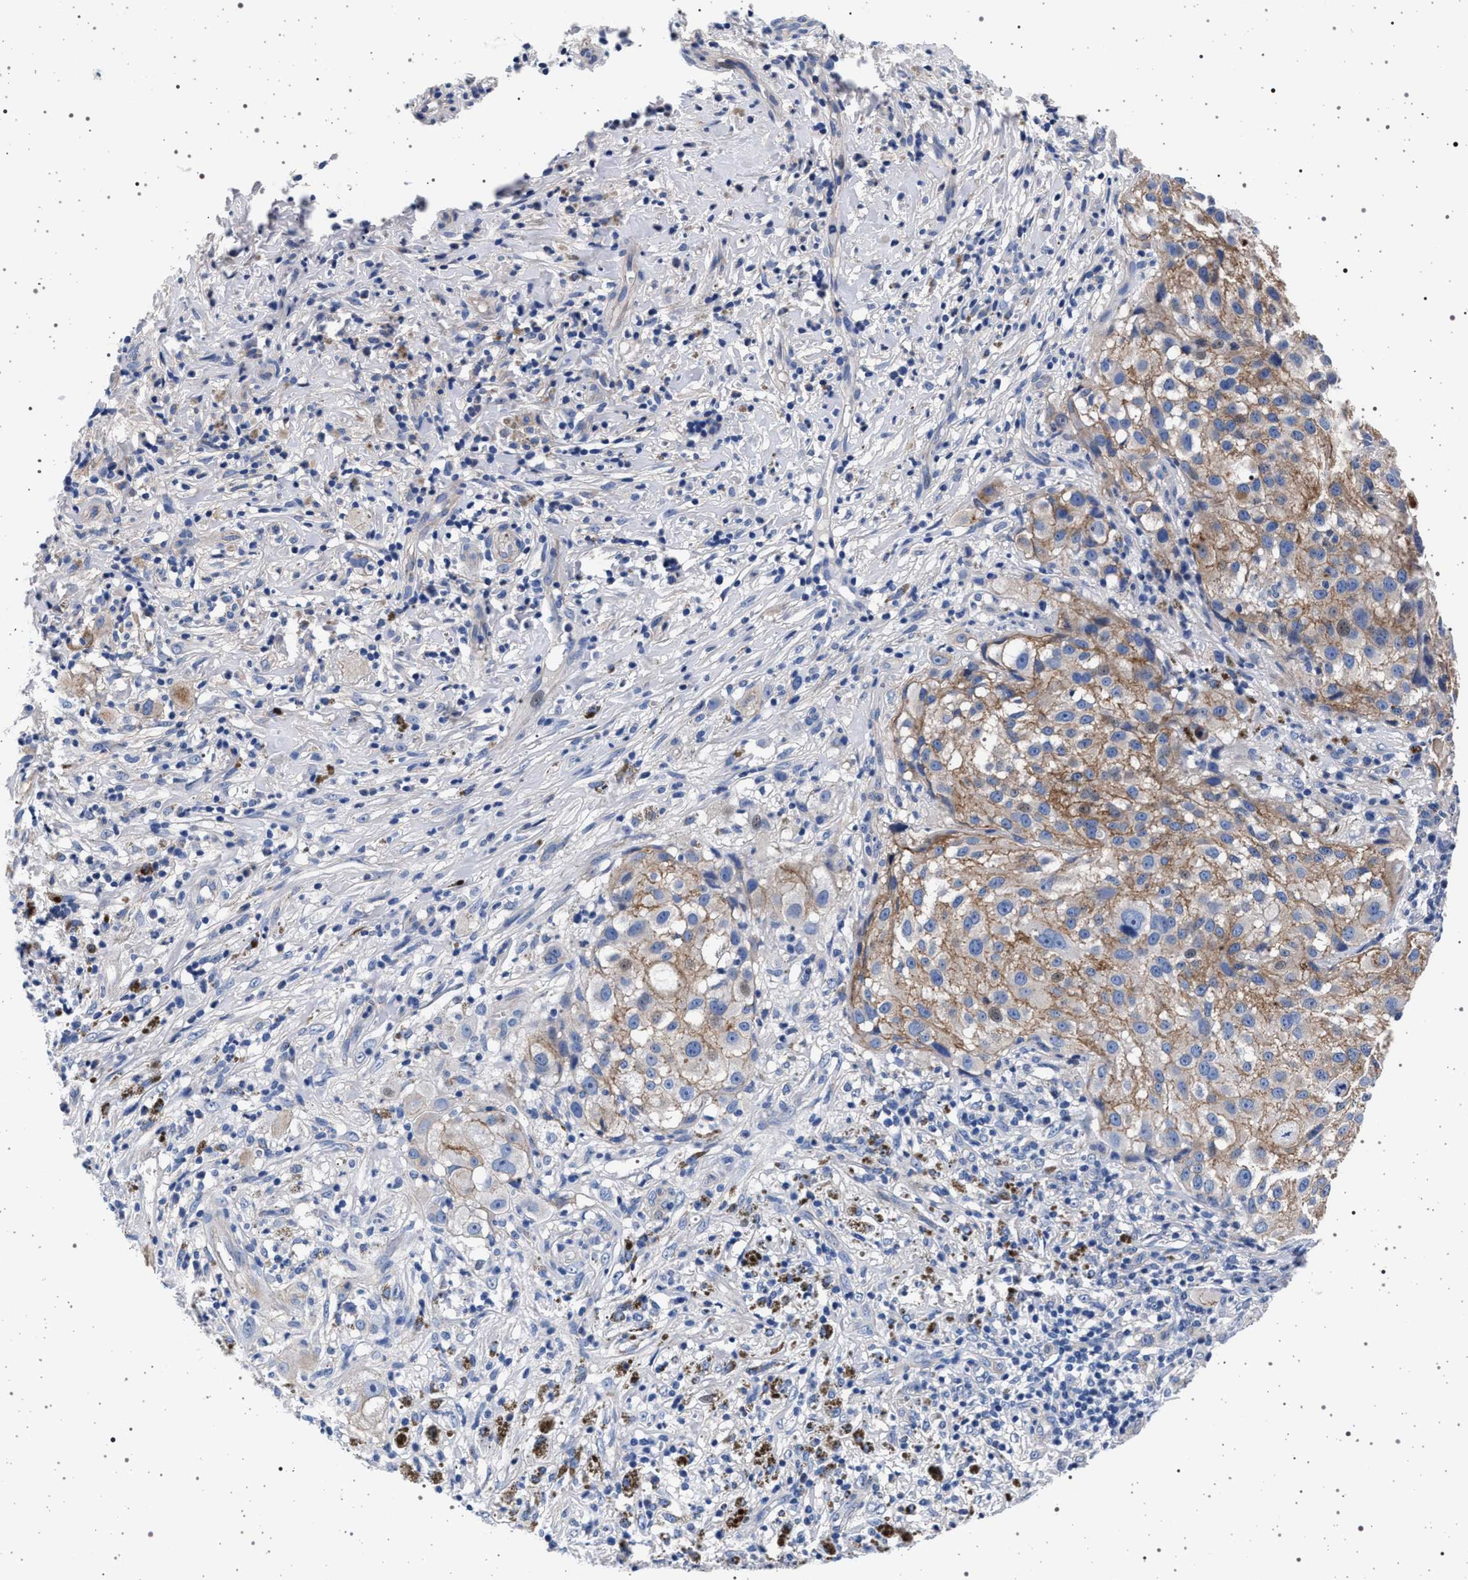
{"staining": {"intensity": "weak", "quantity": ">75%", "location": "cytoplasmic/membranous"}, "tissue": "melanoma", "cell_type": "Tumor cells", "image_type": "cancer", "snomed": [{"axis": "morphology", "description": "Necrosis, NOS"}, {"axis": "morphology", "description": "Malignant melanoma, NOS"}, {"axis": "topography", "description": "Skin"}], "caption": "Human malignant melanoma stained for a protein (brown) displays weak cytoplasmic/membranous positive expression in approximately >75% of tumor cells.", "gene": "SLC9A1", "patient": {"sex": "female", "age": 87}}